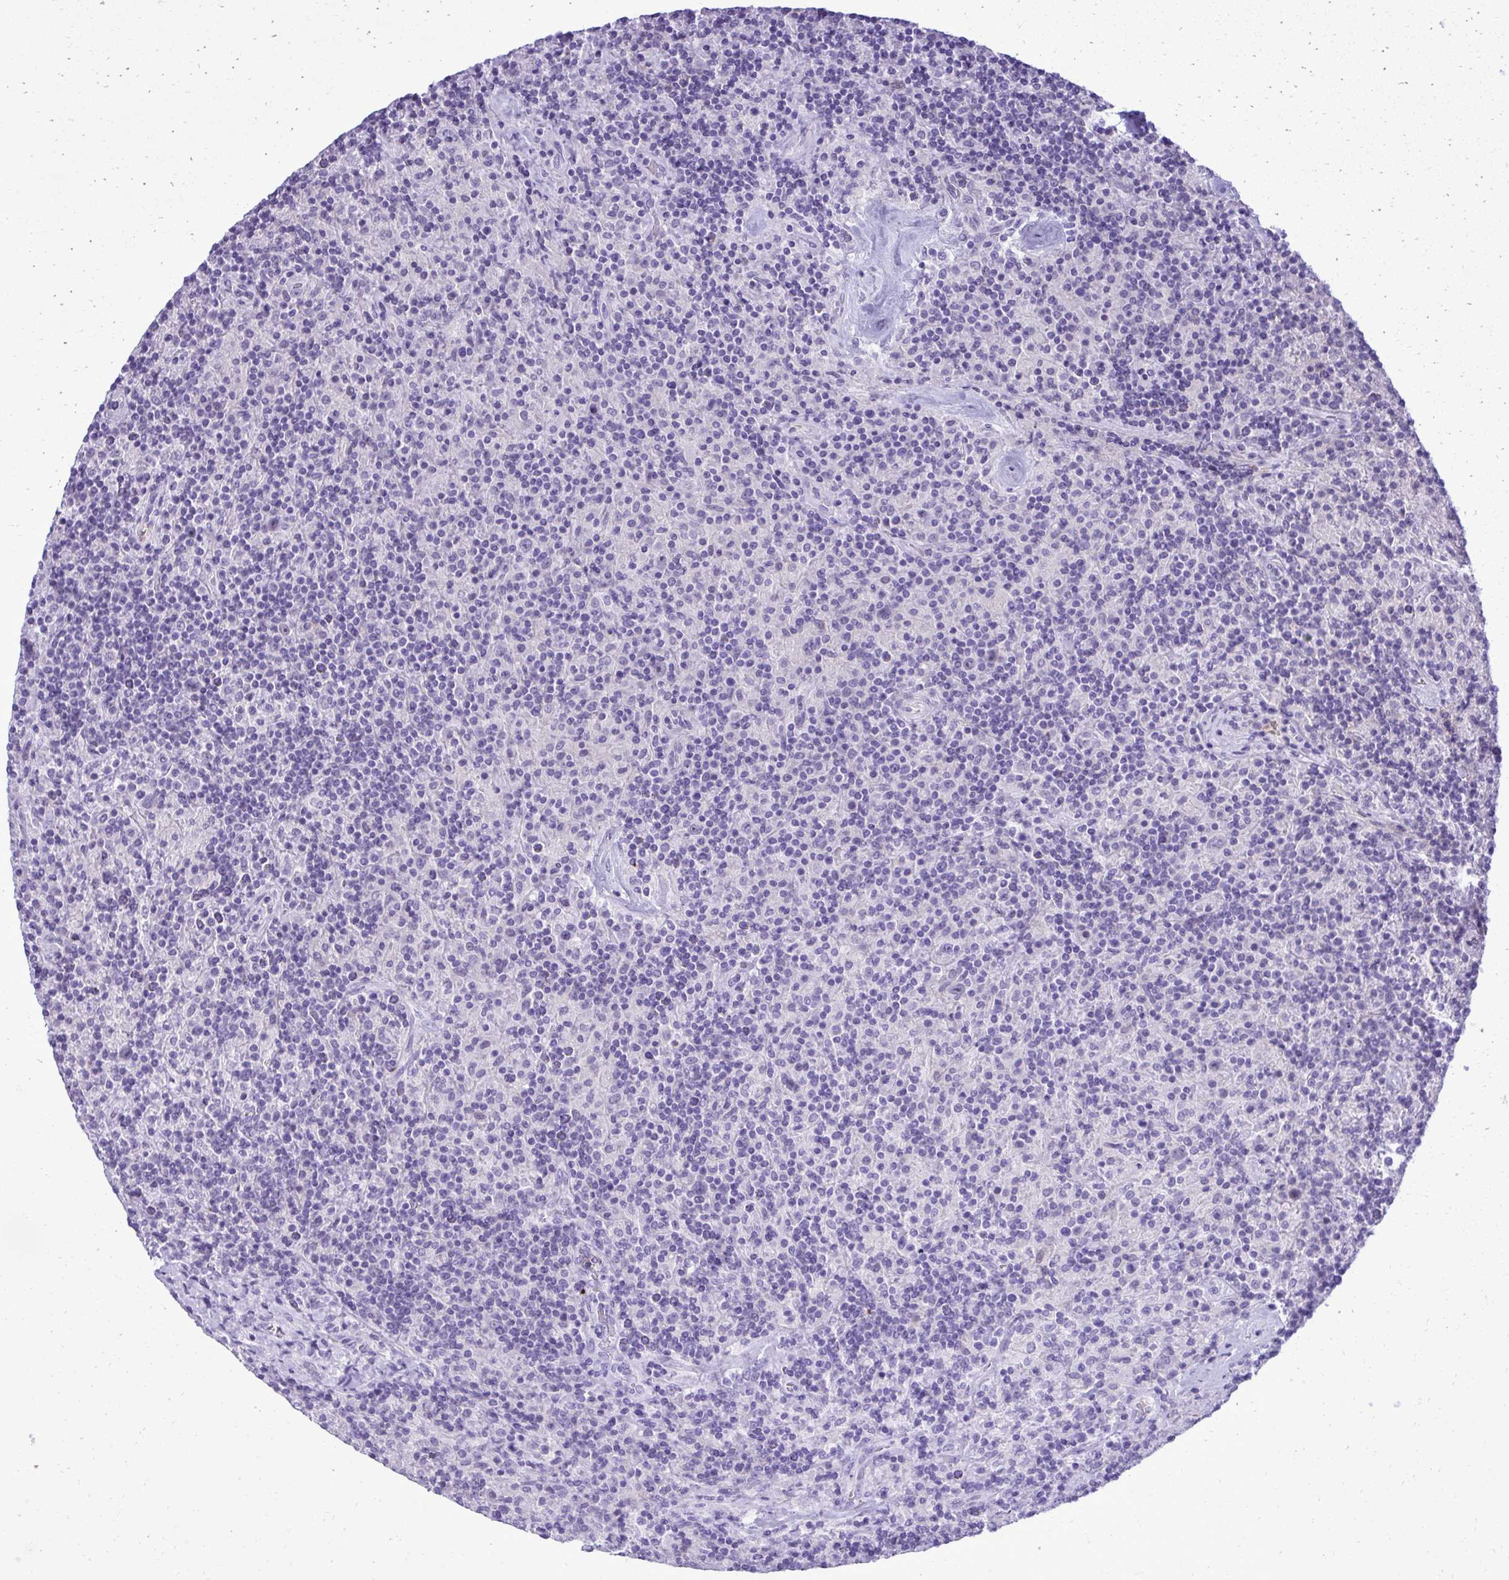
{"staining": {"intensity": "negative", "quantity": "none", "location": "none"}, "tissue": "lymphoma", "cell_type": "Tumor cells", "image_type": "cancer", "snomed": [{"axis": "morphology", "description": "Hodgkin's disease, NOS"}, {"axis": "topography", "description": "Lymph node"}], "caption": "This is a image of IHC staining of lymphoma, which shows no expression in tumor cells.", "gene": "PITPNM3", "patient": {"sex": "male", "age": 70}}